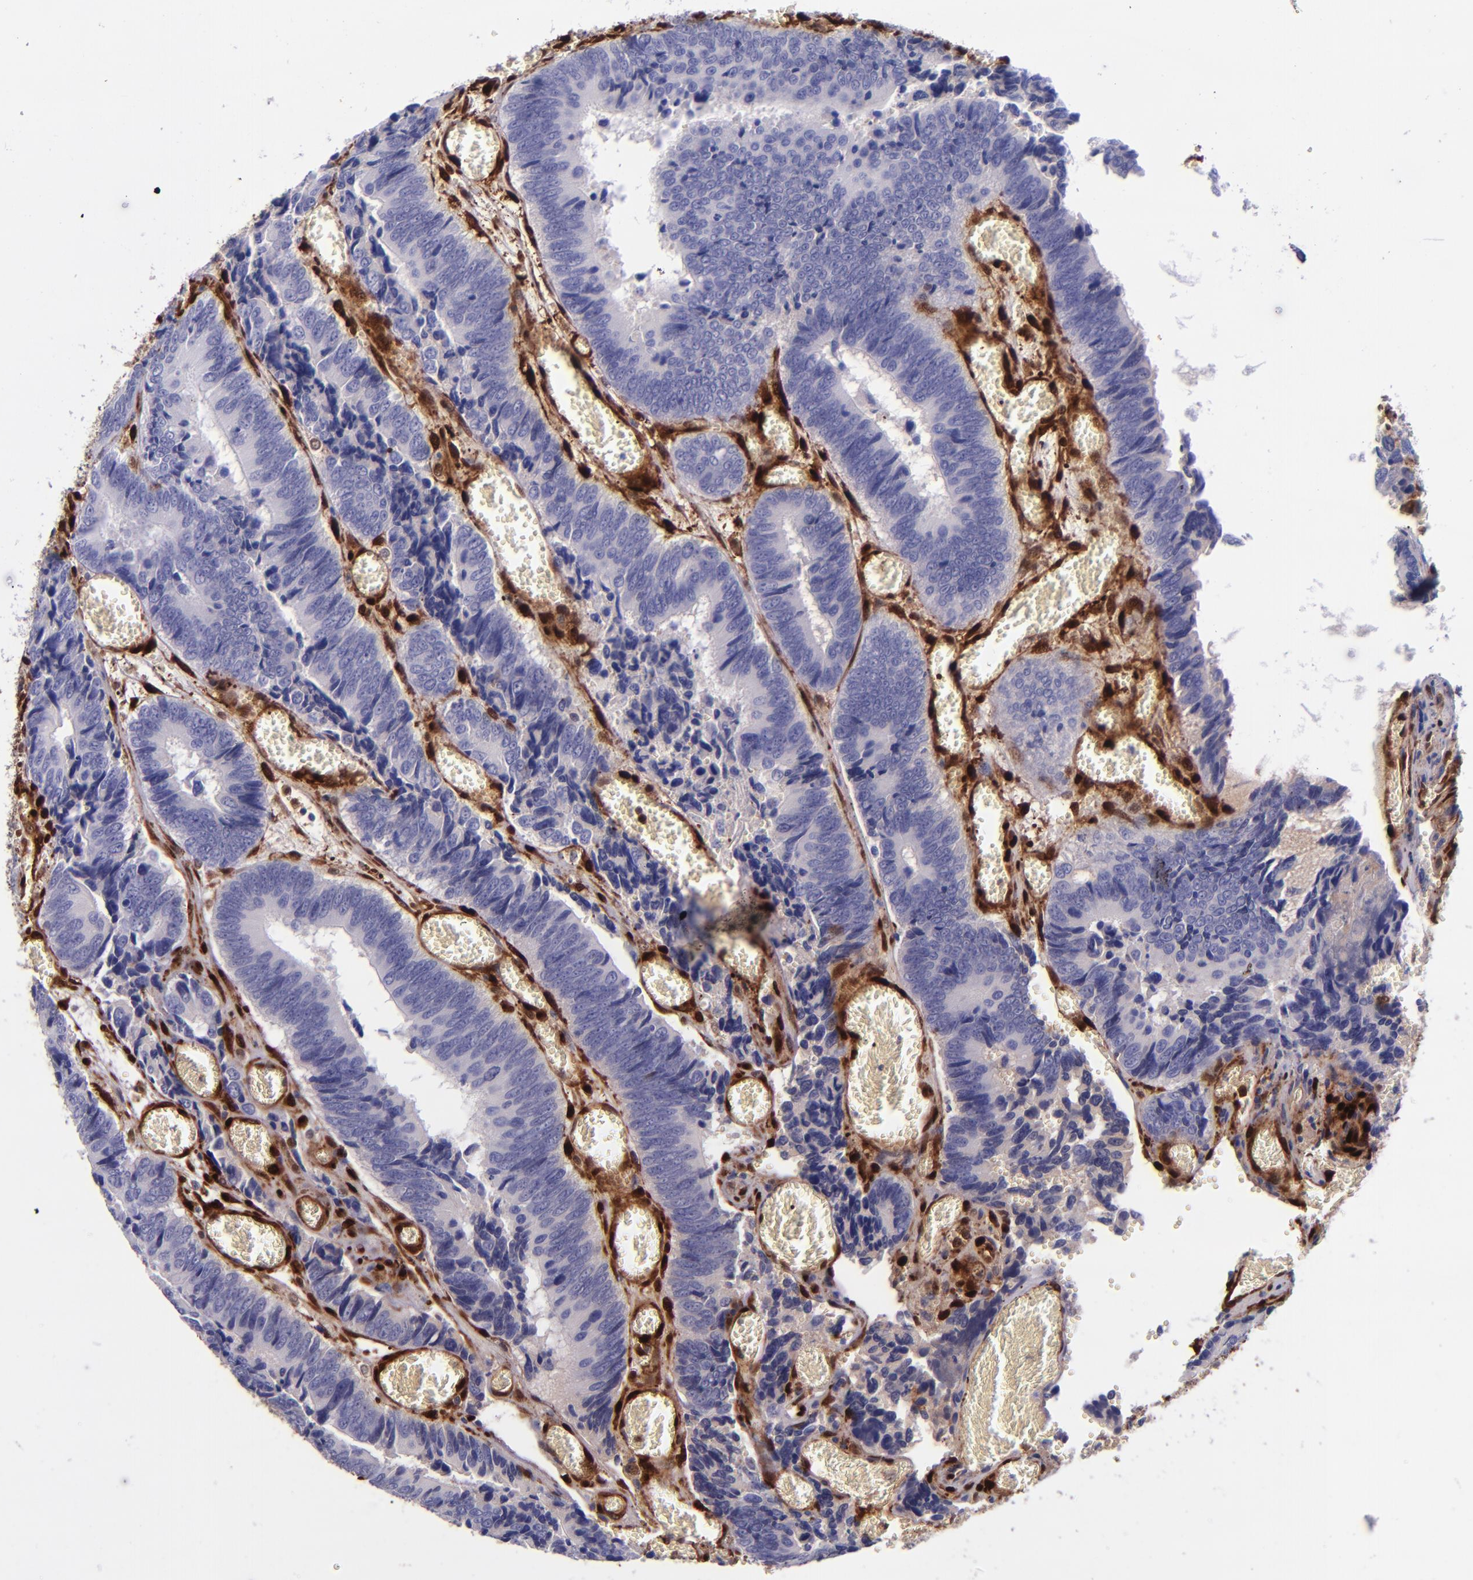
{"staining": {"intensity": "negative", "quantity": "none", "location": "none"}, "tissue": "colorectal cancer", "cell_type": "Tumor cells", "image_type": "cancer", "snomed": [{"axis": "morphology", "description": "Adenocarcinoma, NOS"}, {"axis": "topography", "description": "Colon"}], "caption": "Tumor cells show no significant expression in adenocarcinoma (colorectal). Nuclei are stained in blue.", "gene": "LGALS1", "patient": {"sex": "male", "age": 72}}